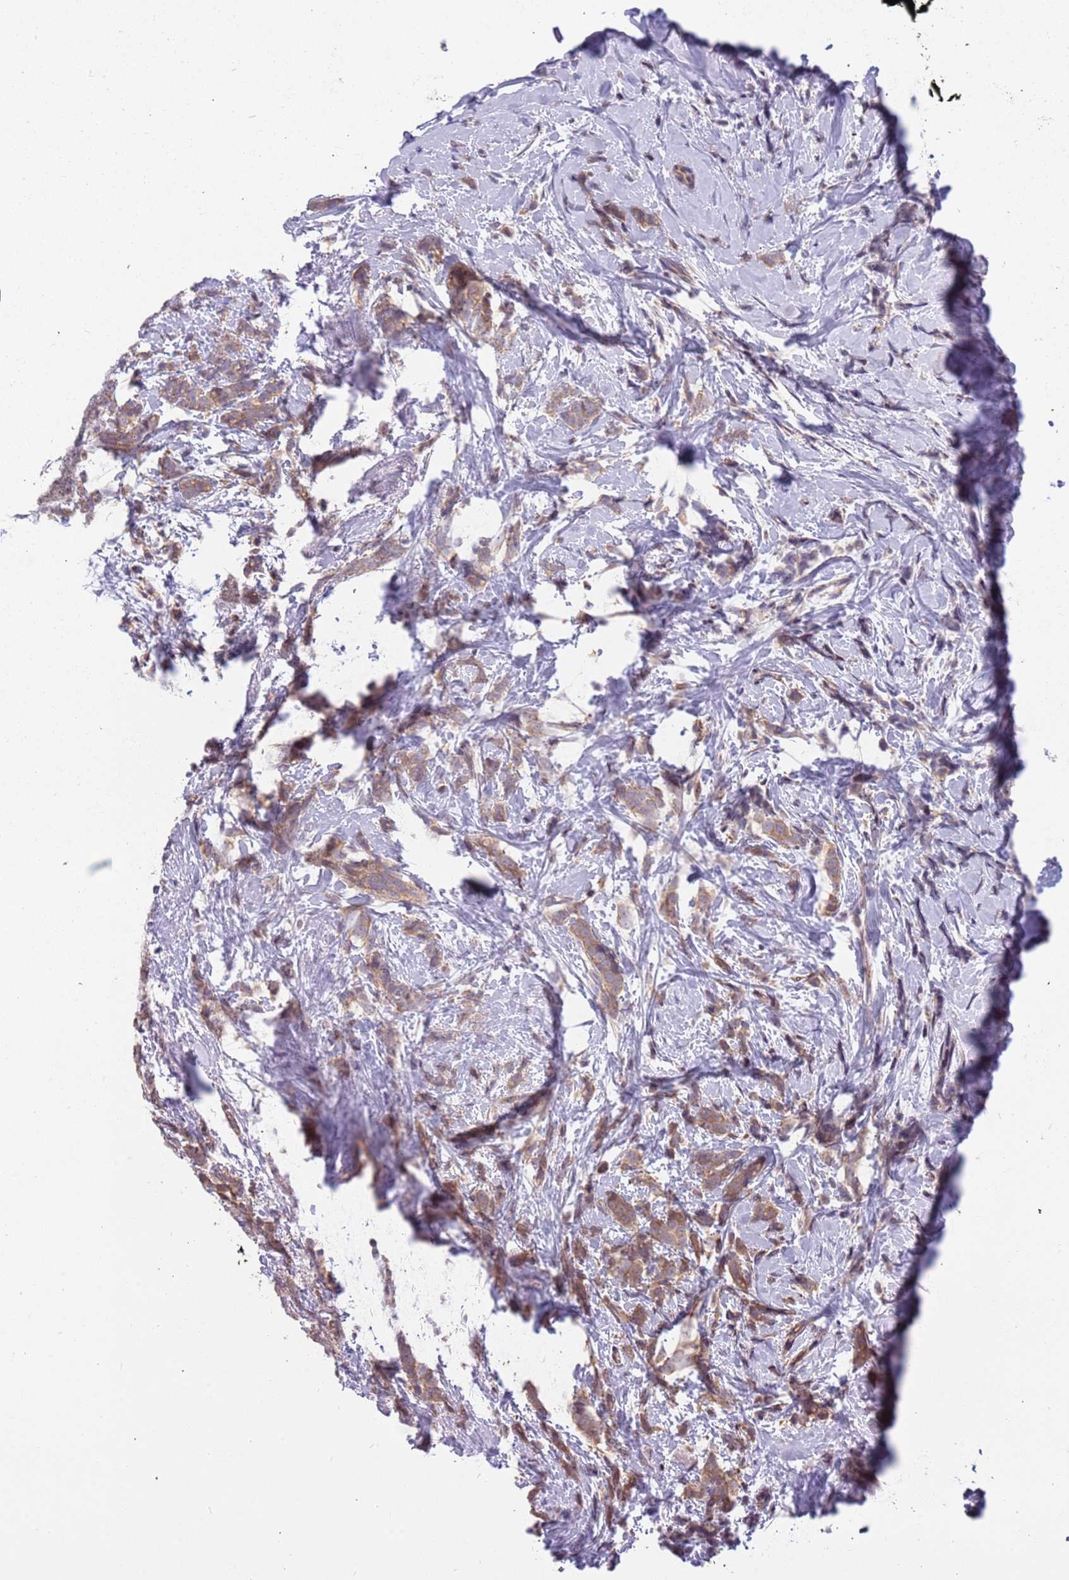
{"staining": {"intensity": "moderate", "quantity": ">75%", "location": "cytoplasmic/membranous"}, "tissue": "breast cancer", "cell_type": "Tumor cells", "image_type": "cancer", "snomed": [{"axis": "morphology", "description": "Lobular carcinoma"}, {"axis": "topography", "description": "Breast"}], "caption": "Tumor cells display medium levels of moderate cytoplasmic/membranous staining in about >75% of cells in lobular carcinoma (breast). Ihc stains the protein in brown and the nuclei are stained blue.", "gene": "ARHGEF5", "patient": {"sex": "female", "age": 58}}